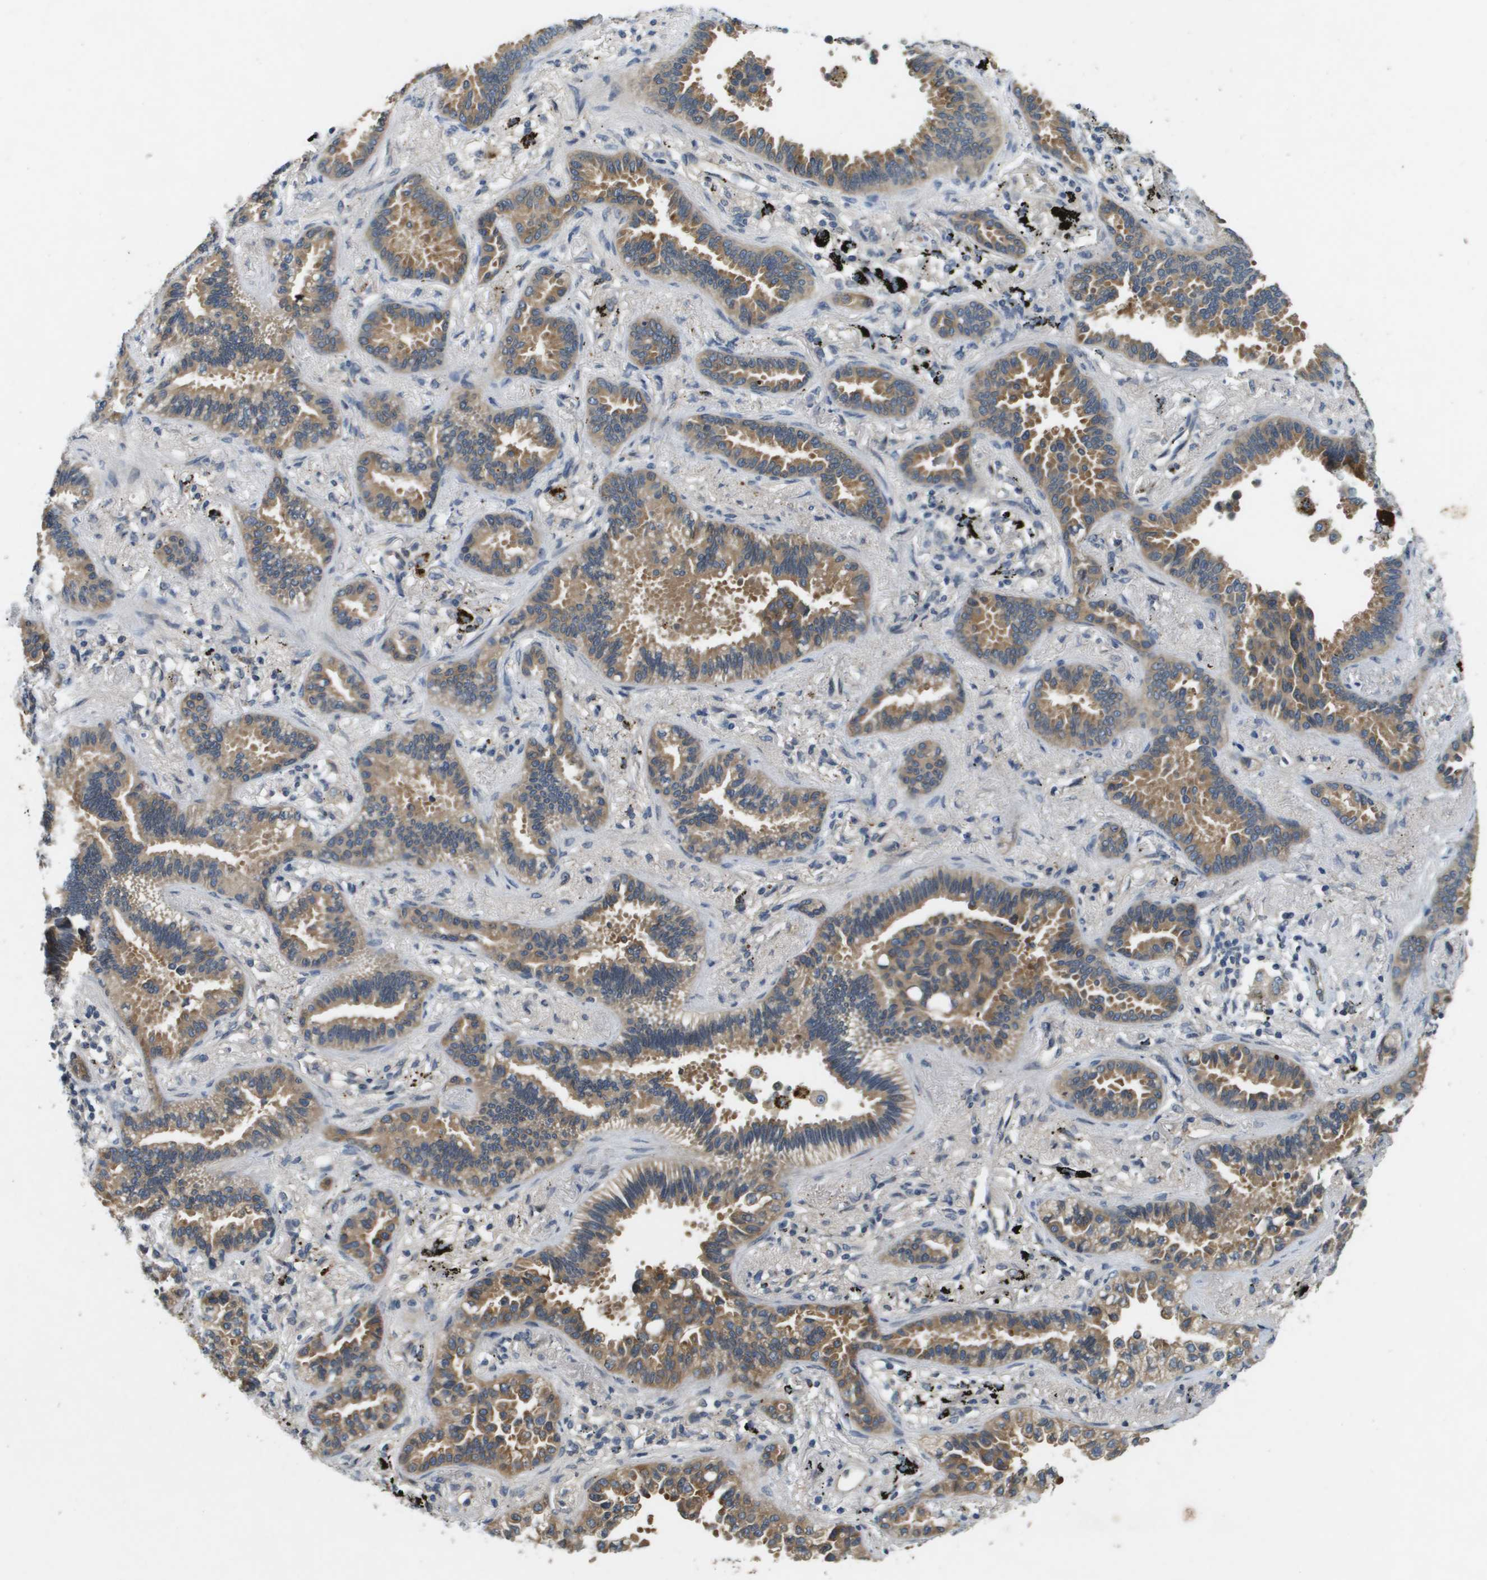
{"staining": {"intensity": "moderate", "quantity": ">75%", "location": "cytoplasmic/membranous"}, "tissue": "lung cancer", "cell_type": "Tumor cells", "image_type": "cancer", "snomed": [{"axis": "morphology", "description": "Normal tissue, NOS"}, {"axis": "morphology", "description": "Adenocarcinoma, NOS"}, {"axis": "topography", "description": "Lung"}], "caption": "Protein expression analysis of lung adenocarcinoma shows moderate cytoplasmic/membranous positivity in about >75% of tumor cells.", "gene": "PGAP3", "patient": {"sex": "male", "age": 59}}